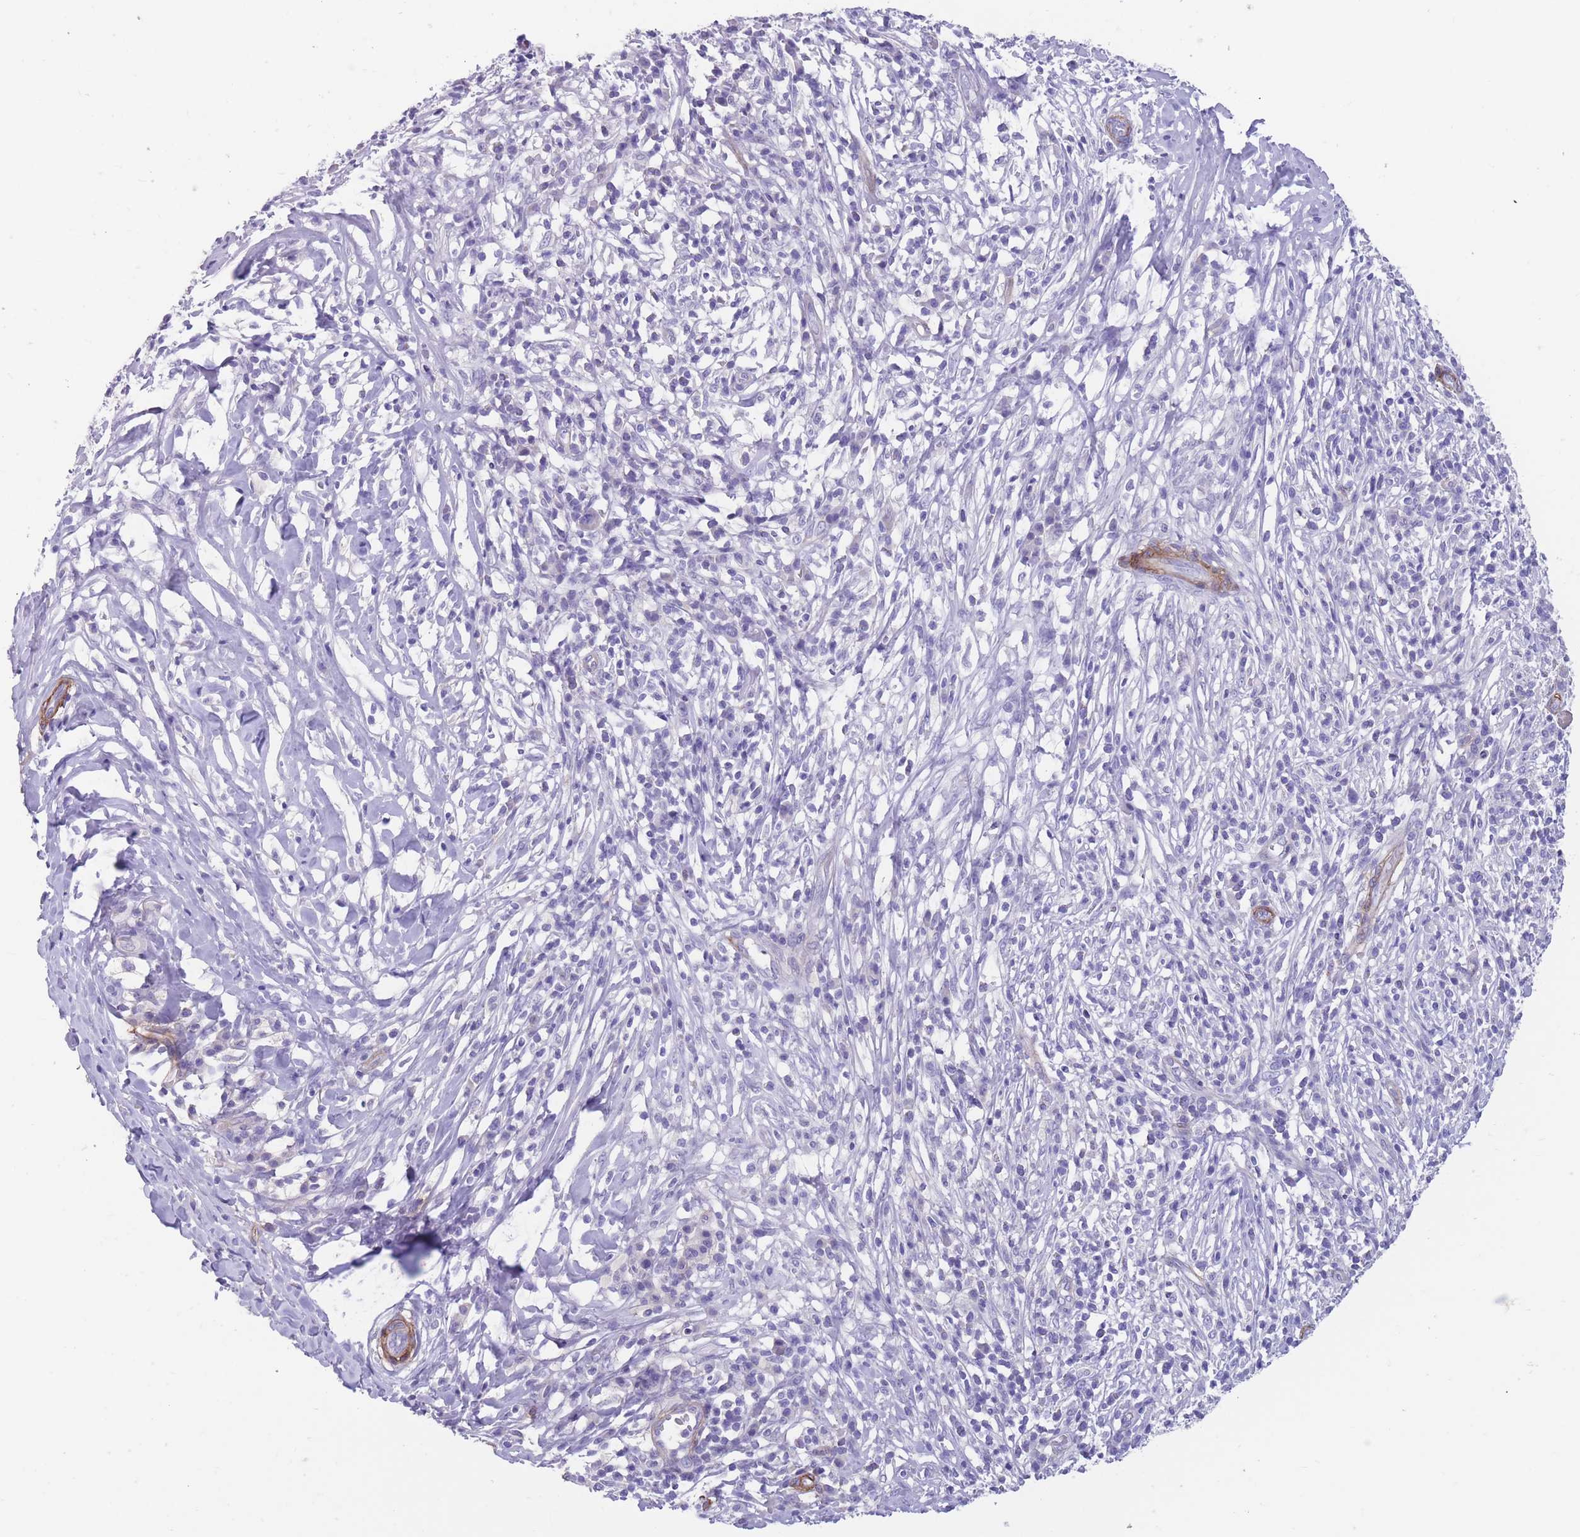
{"staining": {"intensity": "negative", "quantity": "none", "location": "none"}, "tissue": "melanoma", "cell_type": "Tumor cells", "image_type": "cancer", "snomed": [{"axis": "morphology", "description": "Malignant melanoma, NOS"}, {"axis": "topography", "description": "Skin"}], "caption": "Immunohistochemistry (IHC) photomicrograph of human malignant melanoma stained for a protein (brown), which shows no expression in tumor cells.", "gene": "DPYD", "patient": {"sex": "male", "age": 66}}